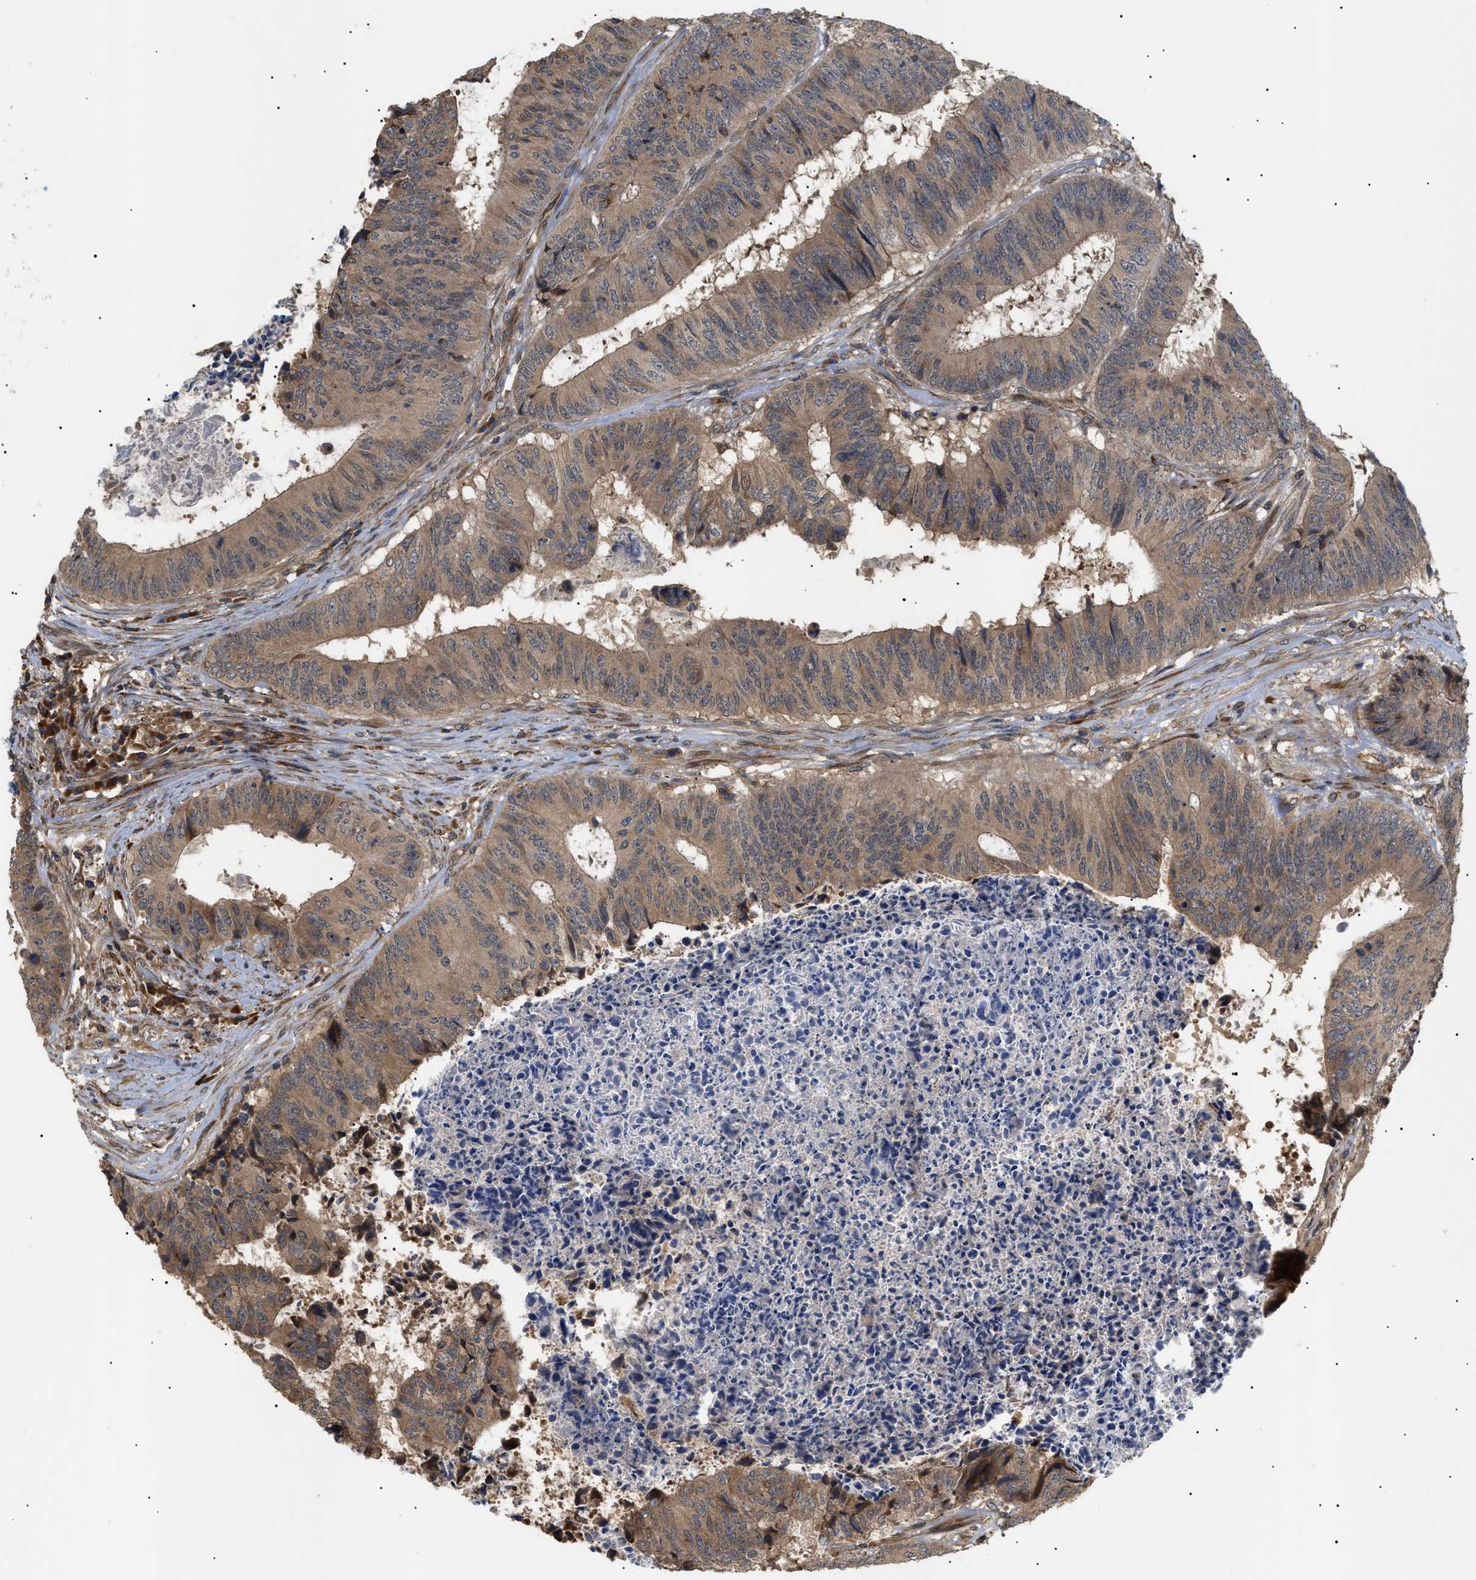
{"staining": {"intensity": "moderate", "quantity": ">75%", "location": "cytoplasmic/membranous"}, "tissue": "colorectal cancer", "cell_type": "Tumor cells", "image_type": "cancer", "snomed": [{"axis": "morphology", "description": "Adenocarcinoma, NOS"}, {"axis": "topography", "description": "Rectum"}], "caption": "Immunohistochemistry (IHC) (DAB (3,3'-diaminobenzidine)) staining of adenocarcinoma (colorectal) displays moderate cytoplasmic/membranous protein expression in approximately >75% of tumor cells.", "gene": "ASTL", "patient": {"sex": "male", "age": 72}}